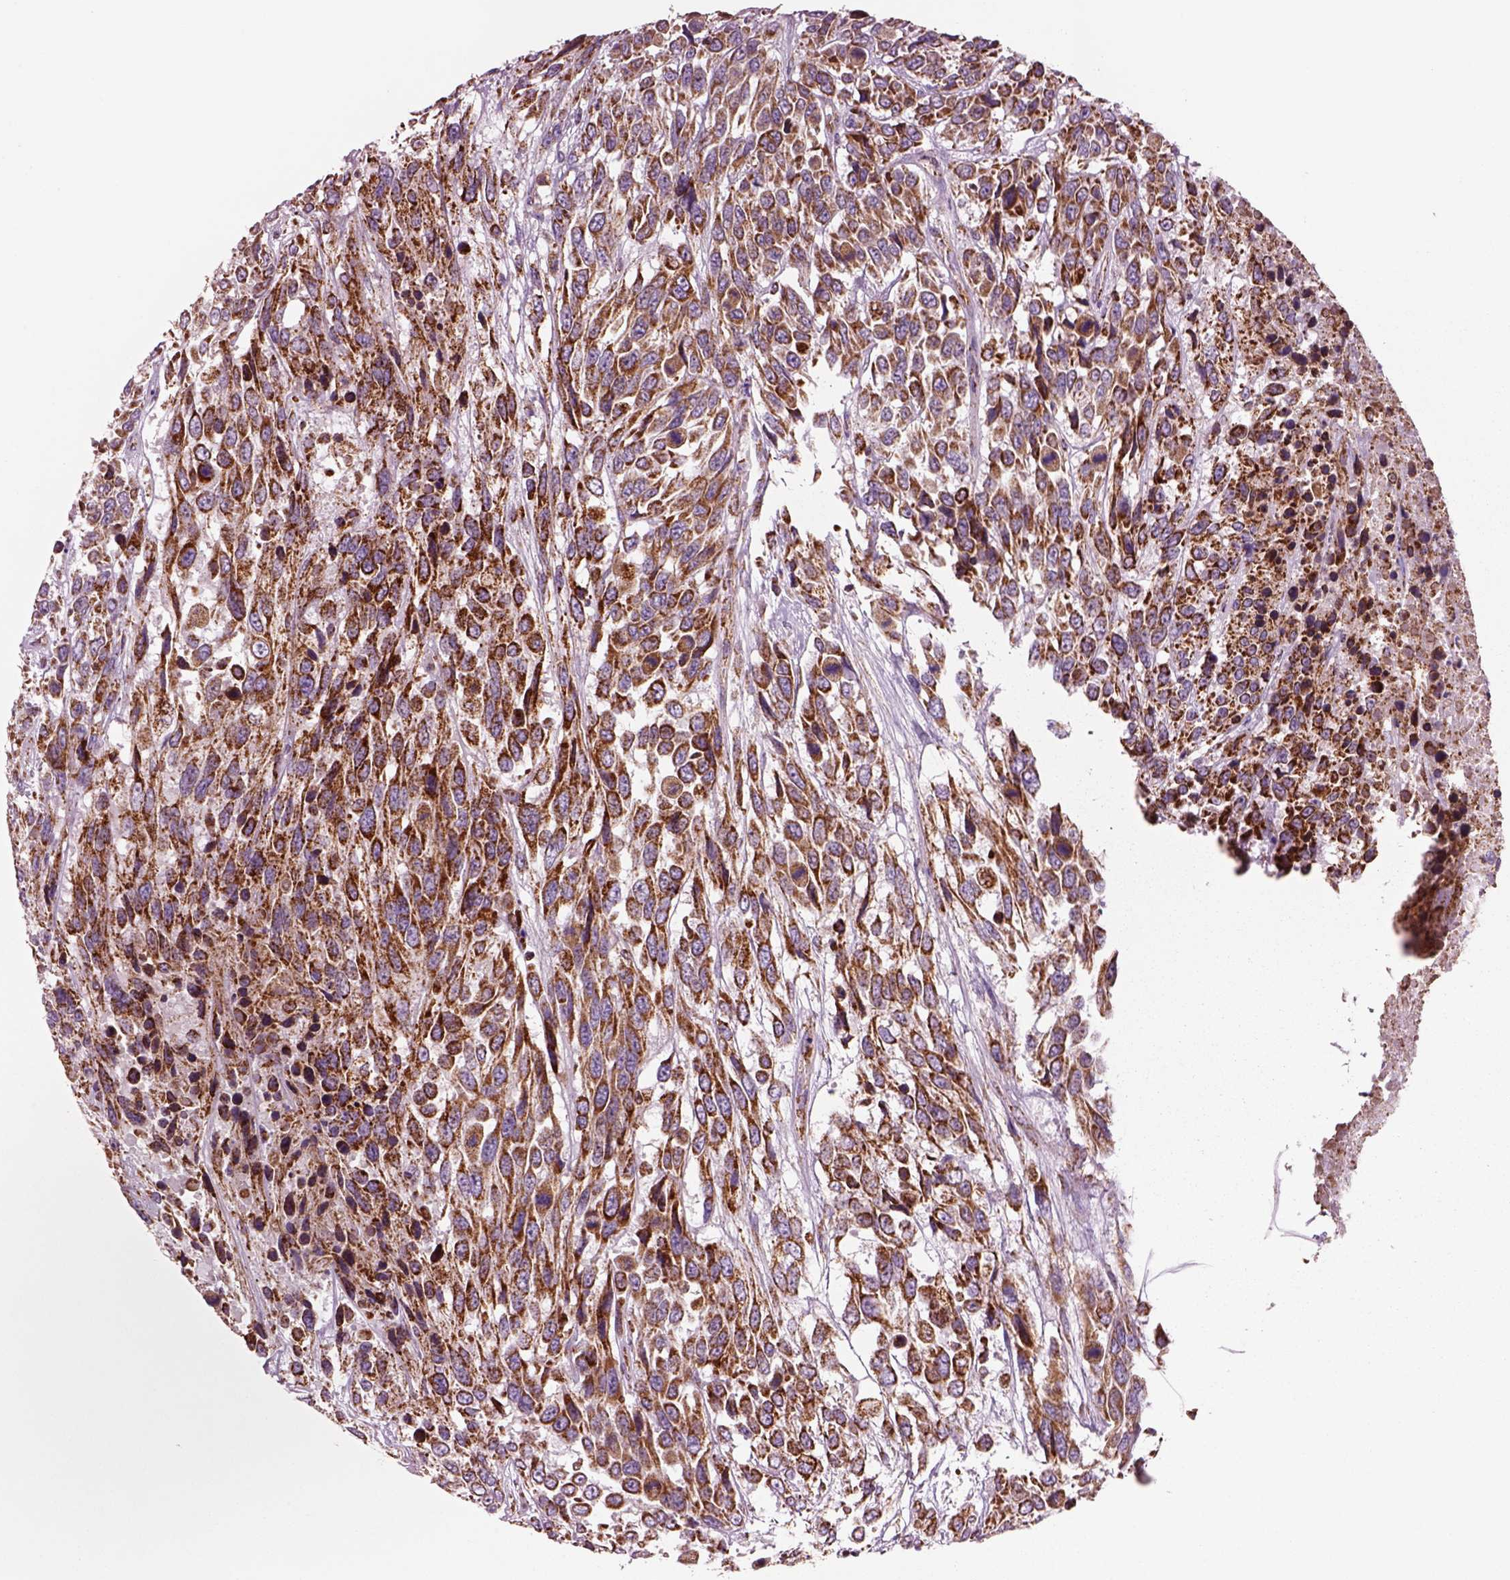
{"staining": {"intensity": "strong", "quantity": ">75%", "location": "cytoplasmic/membranous"}, "tissue": "urothelial cancer", "cell_type": "Tumor cells", "image_type": "cancer", "snomed": [{"axis": "morphology", "description": "Urothelial carcinoma, High grade"}, {"axis": "topography", "description": "Urinary bladder"}], "caption": "A brown stain highlights strong cytoplasmic/membranous expression of a protein in urothelial cancer tumor cells.", "gene": "SLC25A24", "patient": {"sex": "female", "age": 70}}